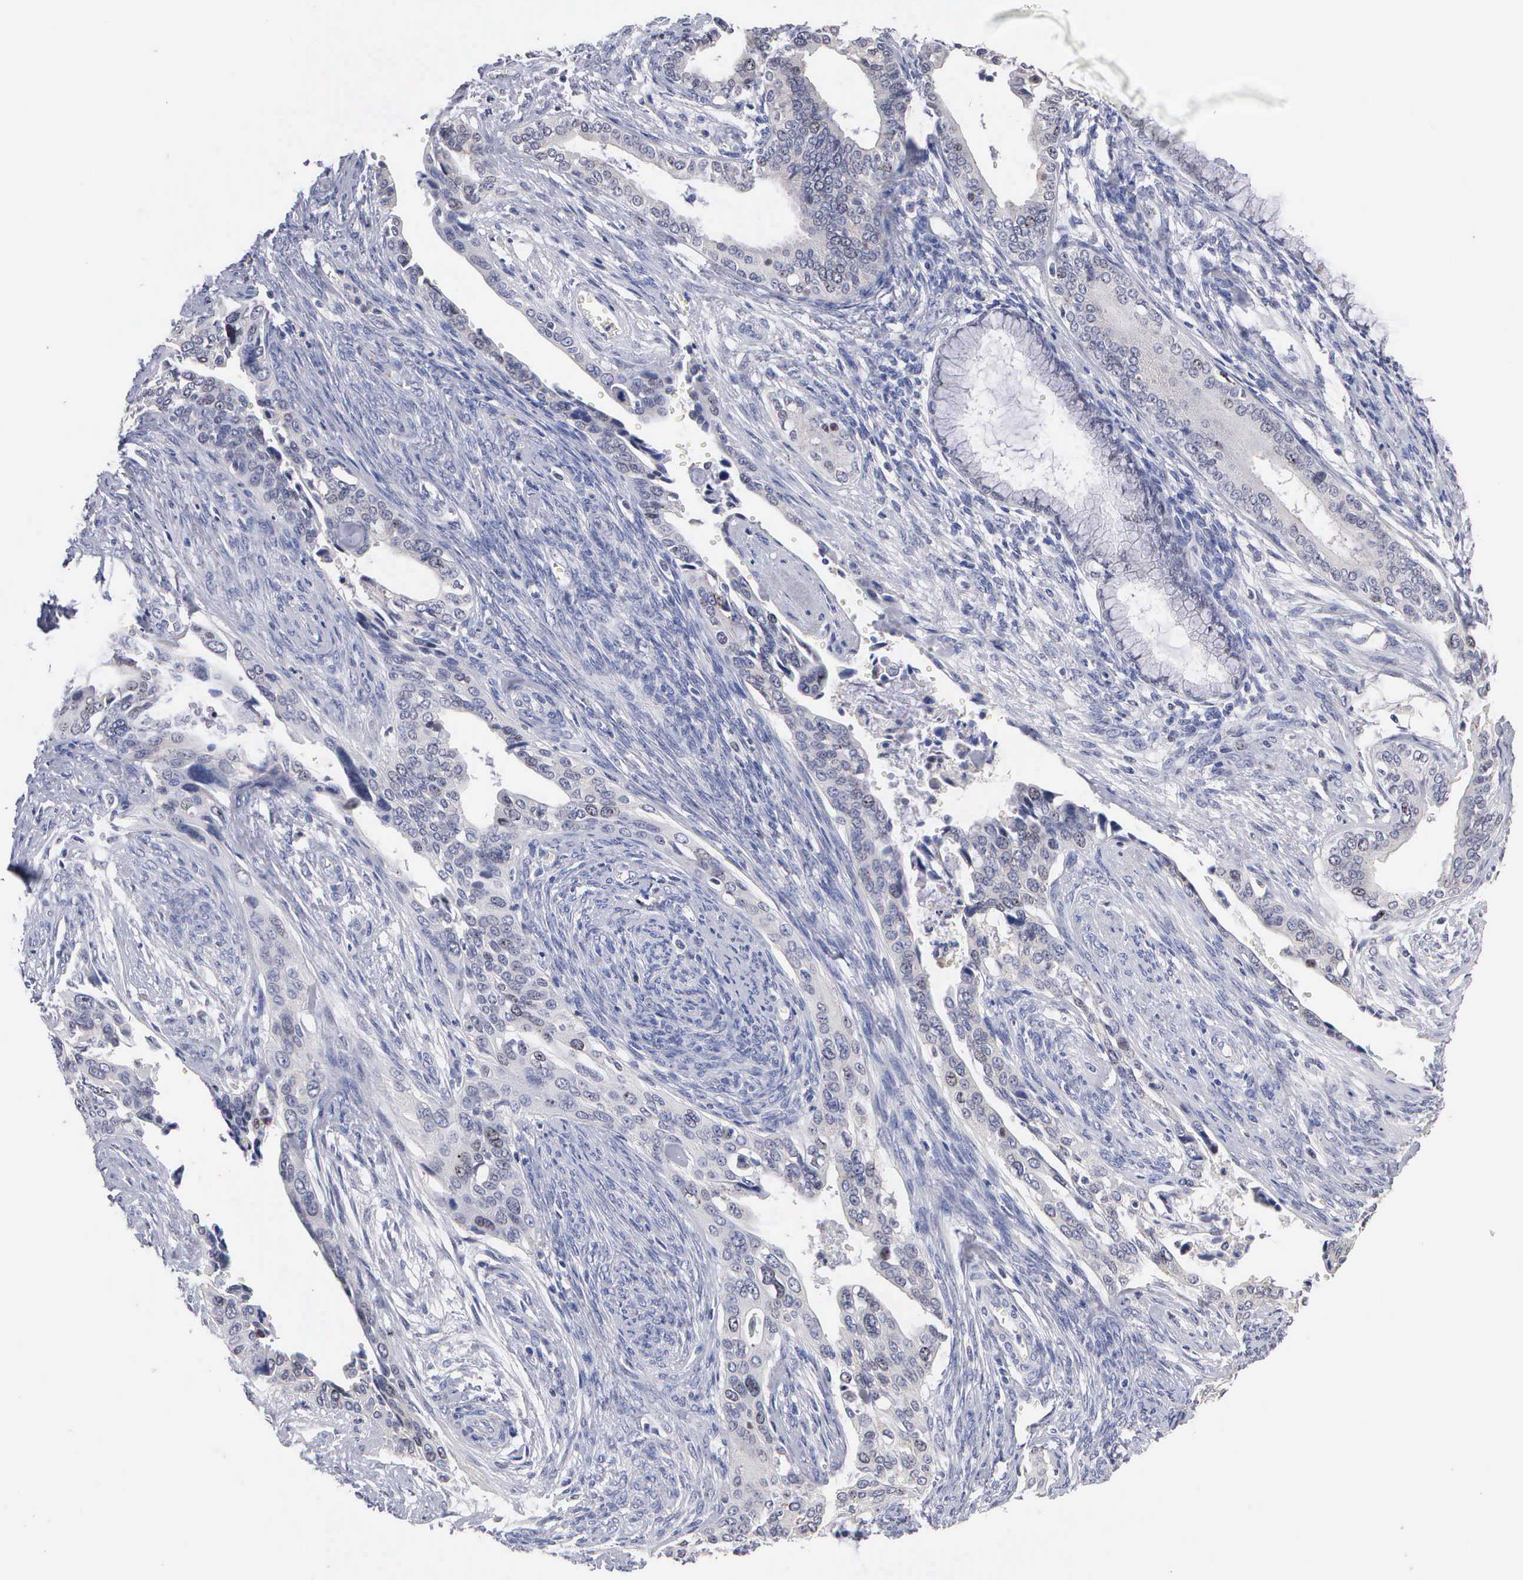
{"staining": {"intensity": "weak", "quantity": "<25%", "location": "nuclear"}, "tissue": "cervical cancer", "cell_type": "Tumor cells", "image_type": "cancer", "snomed": [{"axis": "morphology", "description": "Squamous cell carcinoma, NOS"}, {"axis": "topography", "description": "Cervix"}], "caption": "Human cervical squamous cell carcinoma stained for a protein using immunohistochemistry demonstrates no staining in tumor cells.", "gene": "KDM6A", "patient": {"sex": "female", "age": 34}}